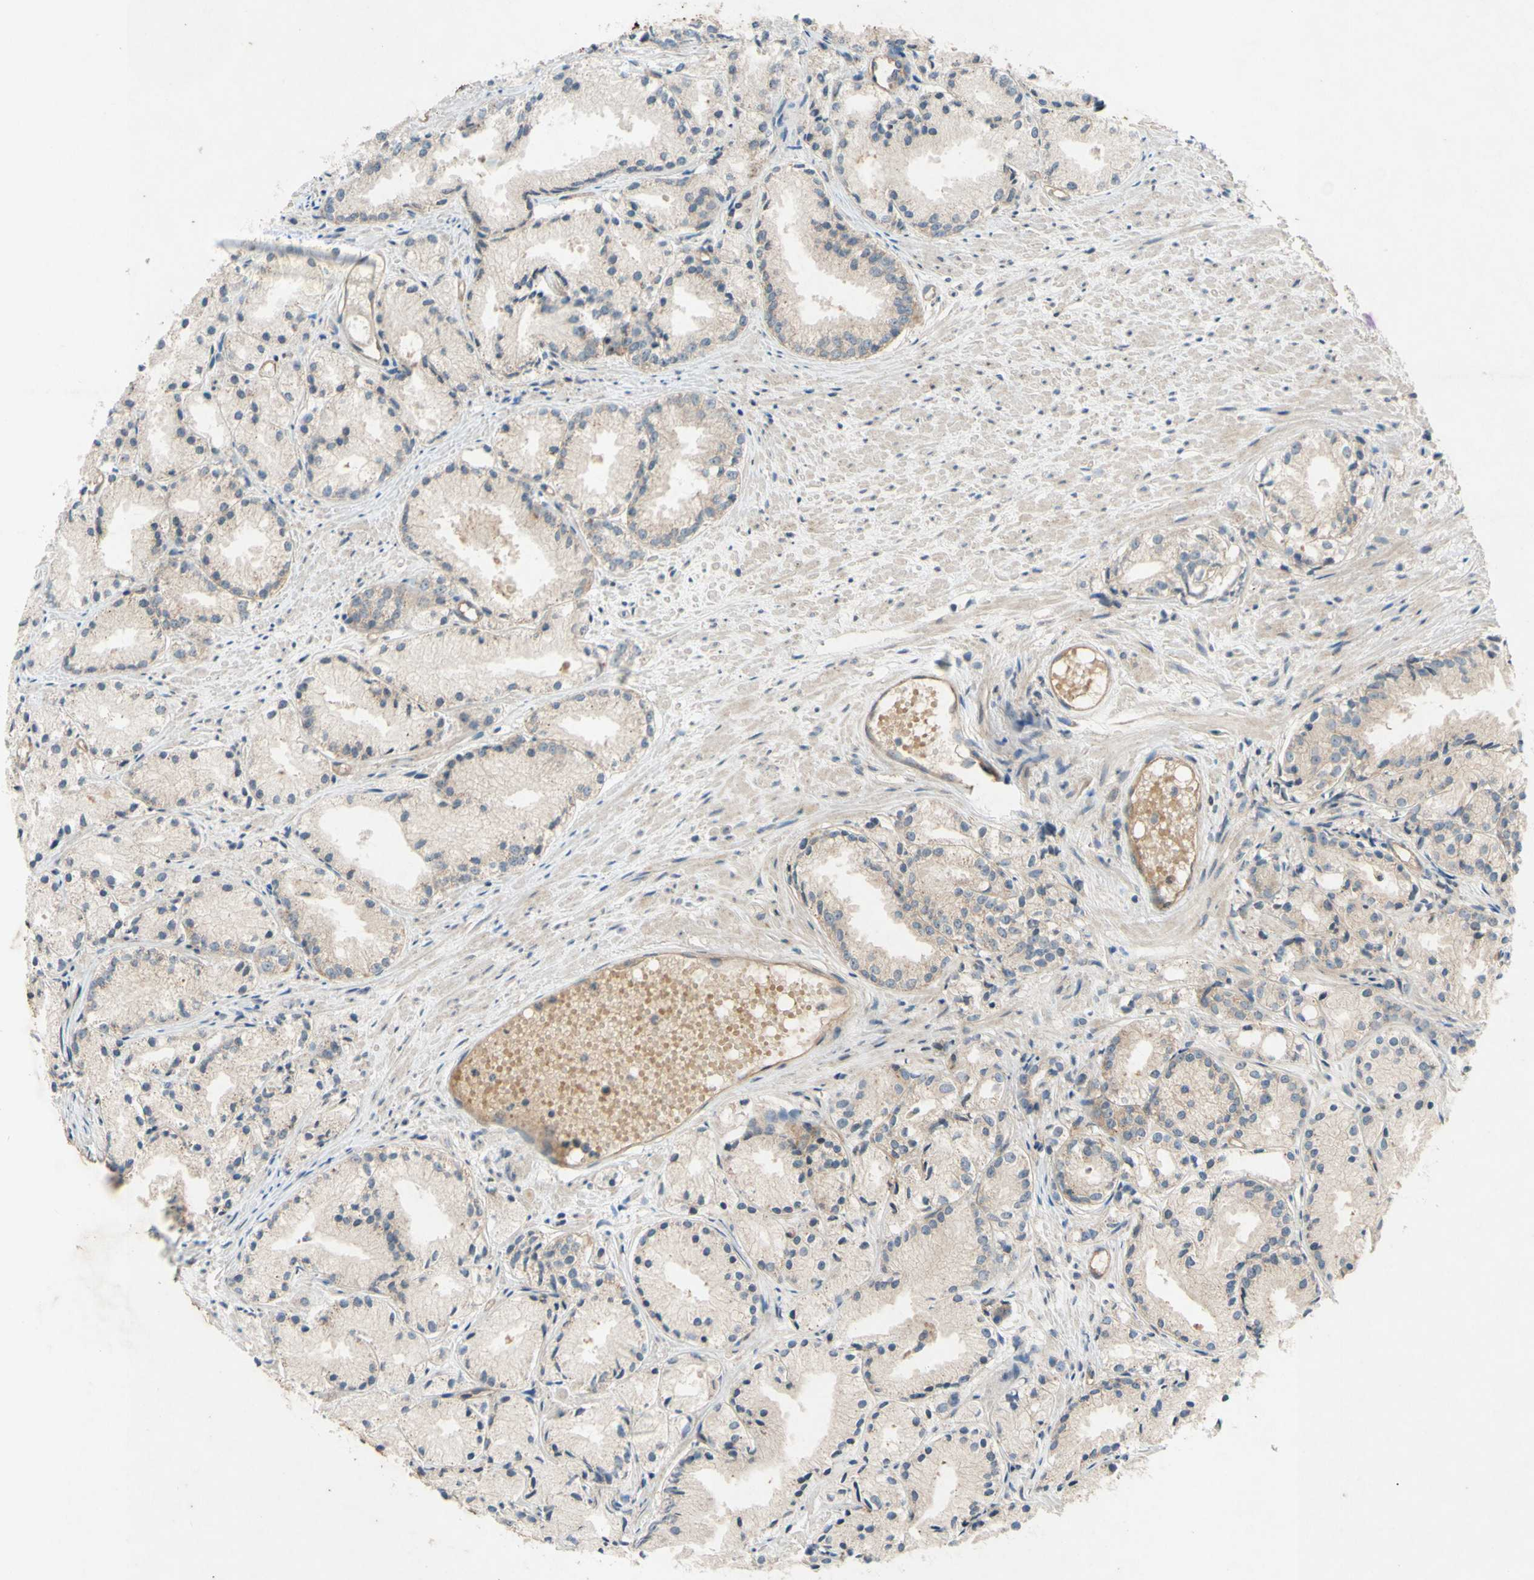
{"staining": {"intensity": "weak", "quantity": ">75%", "location": "cytoplasmic/membranous"}, "tissue": "prostate cancer", "cell_type": "Tumor cells", "image_type": "cancer", "snomed": [{"axis": "morphology", "description": "Adenocarcinoma, Low grade"}, {"axis": "topography", "description": "Prostate"}], "caption": "A high-resolution image shows immunohistochemistry (IHC) staining of low-grade adenocarcinoma (prostate), which demonstrates weak cytoplasmic/membranous expression in approximately >75% of tumor cells. (Brightfield microscopy of DAB IHC at high magnification).", "gene": "TST", "patient": {"sex": "male", "age": 72}}